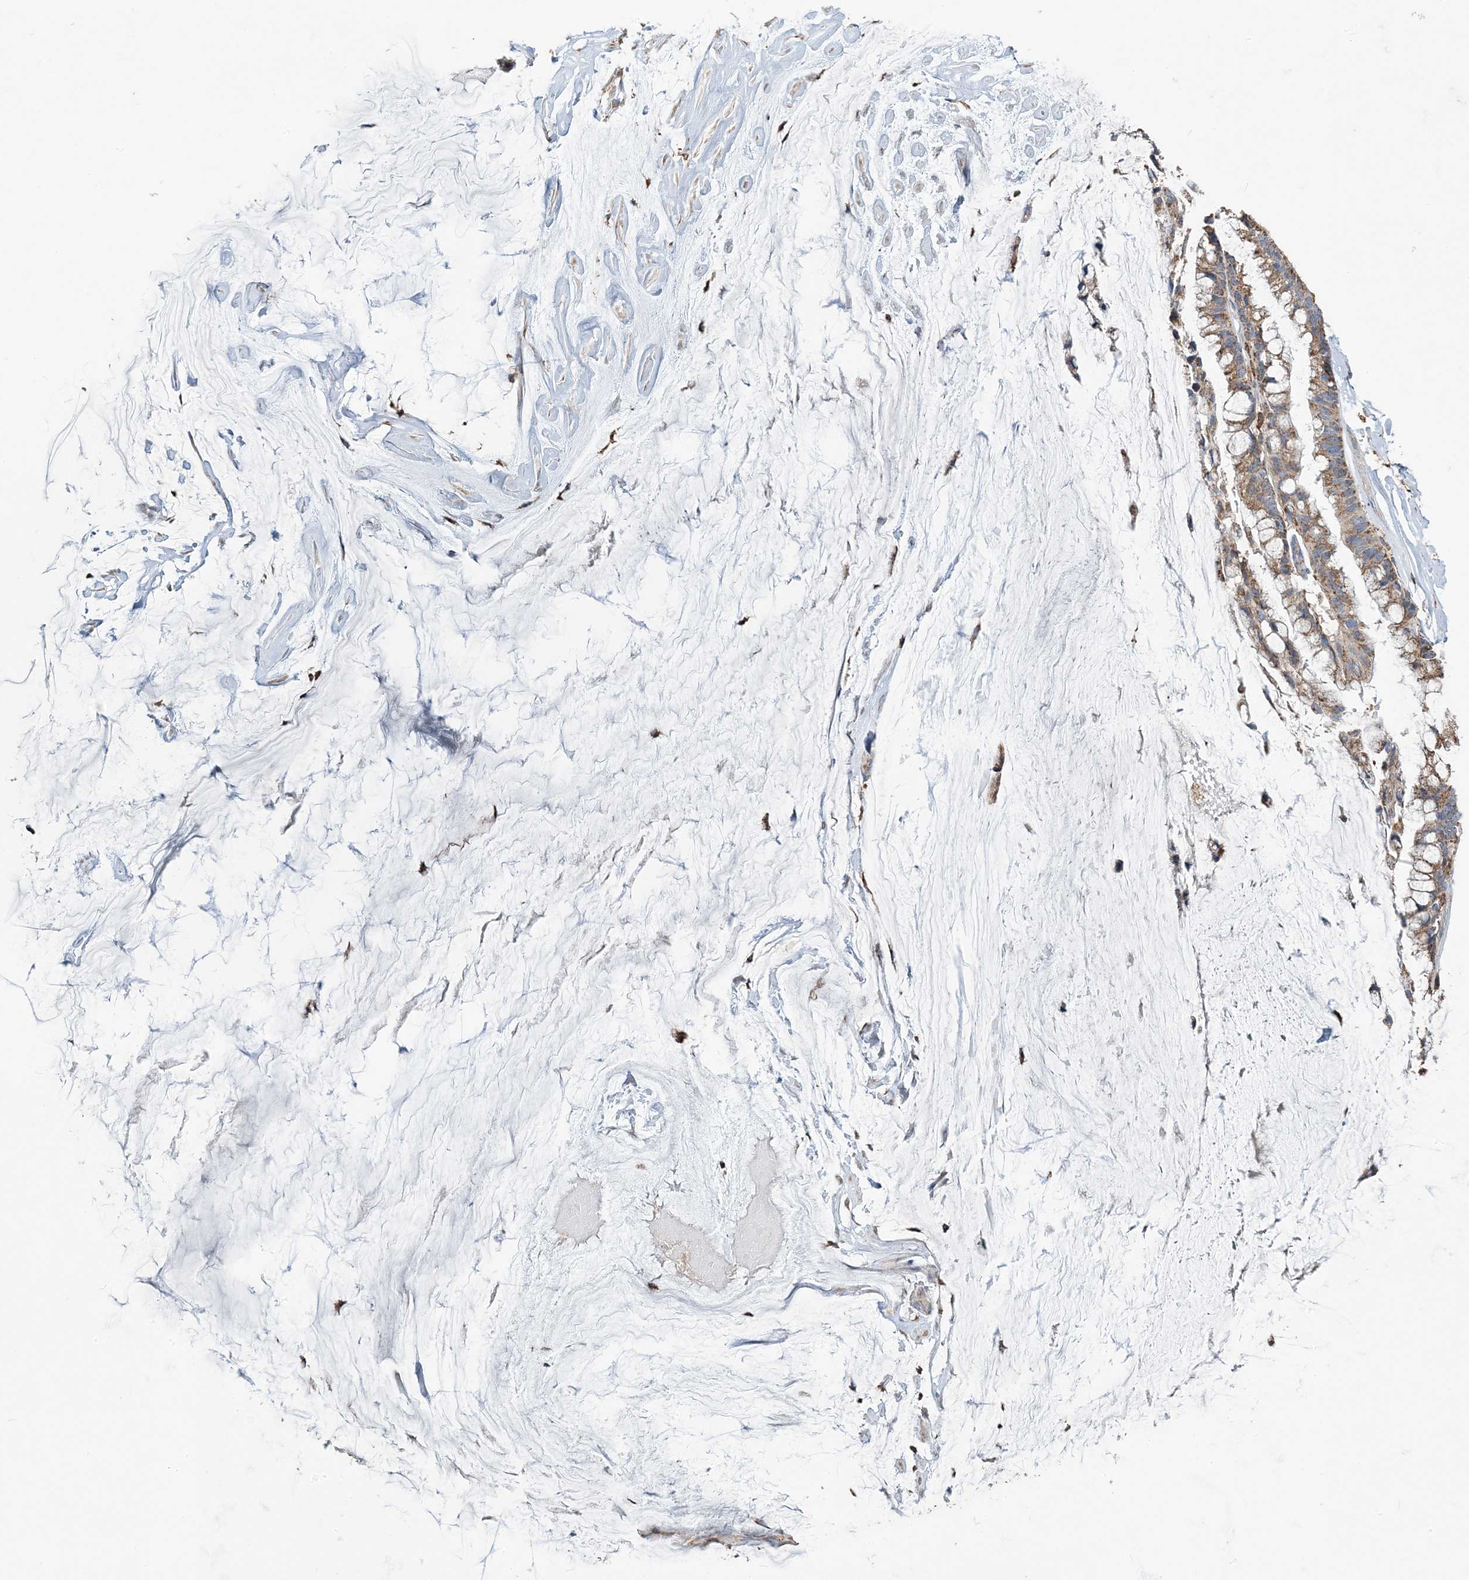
{"staining": {"intensity": "moderate", "quantity": ">75%", "location": "cytoplasmic/membranous"}, "tissue": "ovarian cancer", "cell_type": "Tumor cells", "image_type": "cancer", "snomed": [{"axis": "morphology", "description": "Cystadenocarcinoma, mucinous, NOS"}, {"axis": "topography", "description": "Ovary"}], "caption": "DAB immunohistochemical staining of ovarian mucinous cystadenocarcinoma exhibits moderate cytoplasmic/membranous protein positivity in about >75% of tumor cells.", "gene": "TMLHE", "patient": {"sex": "female", "age": 39}}